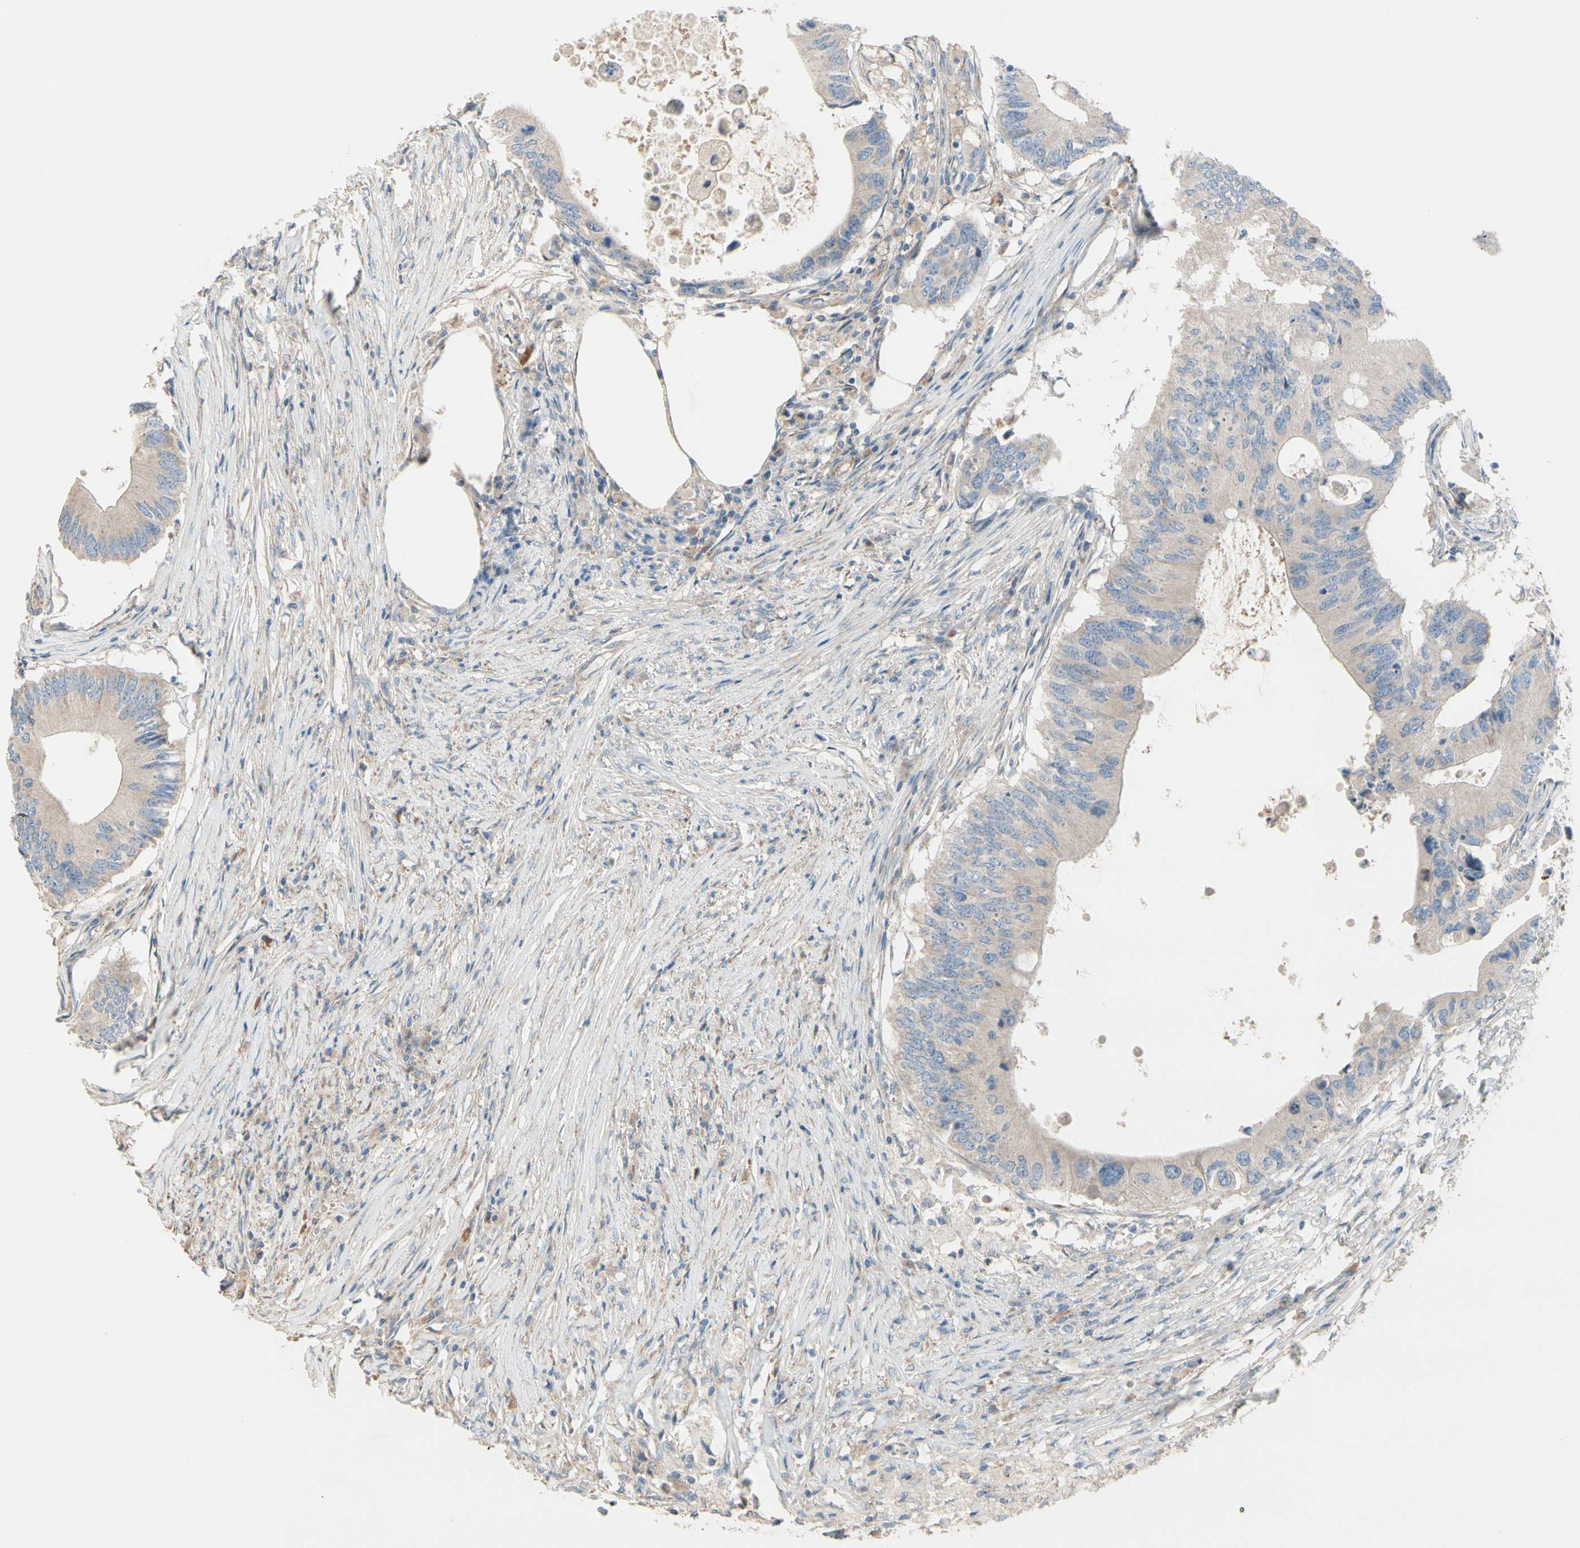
{"staining": {"intensity": "weak", "quantity": ">75%", "location": "cytoplasmic/membranous"}, "tissue": "colorectal cancer", "cell_type": "Tumor cells", "image_type": "cancer", "snomed": [{"axis": "morphology", "description": "Adenocarcinoma, NOS"}, {"axis": "topography", "description": "Colon"}], "caption": "A high-resolution image shows immunohistochemistry staining of adenocarcinoma (colorectal), which reveals weak cytoplasmic/membranous expression in about >75% of tumor cells.", "gene": "EPHA3", "patient": {"sex": "male", "age": 71}}